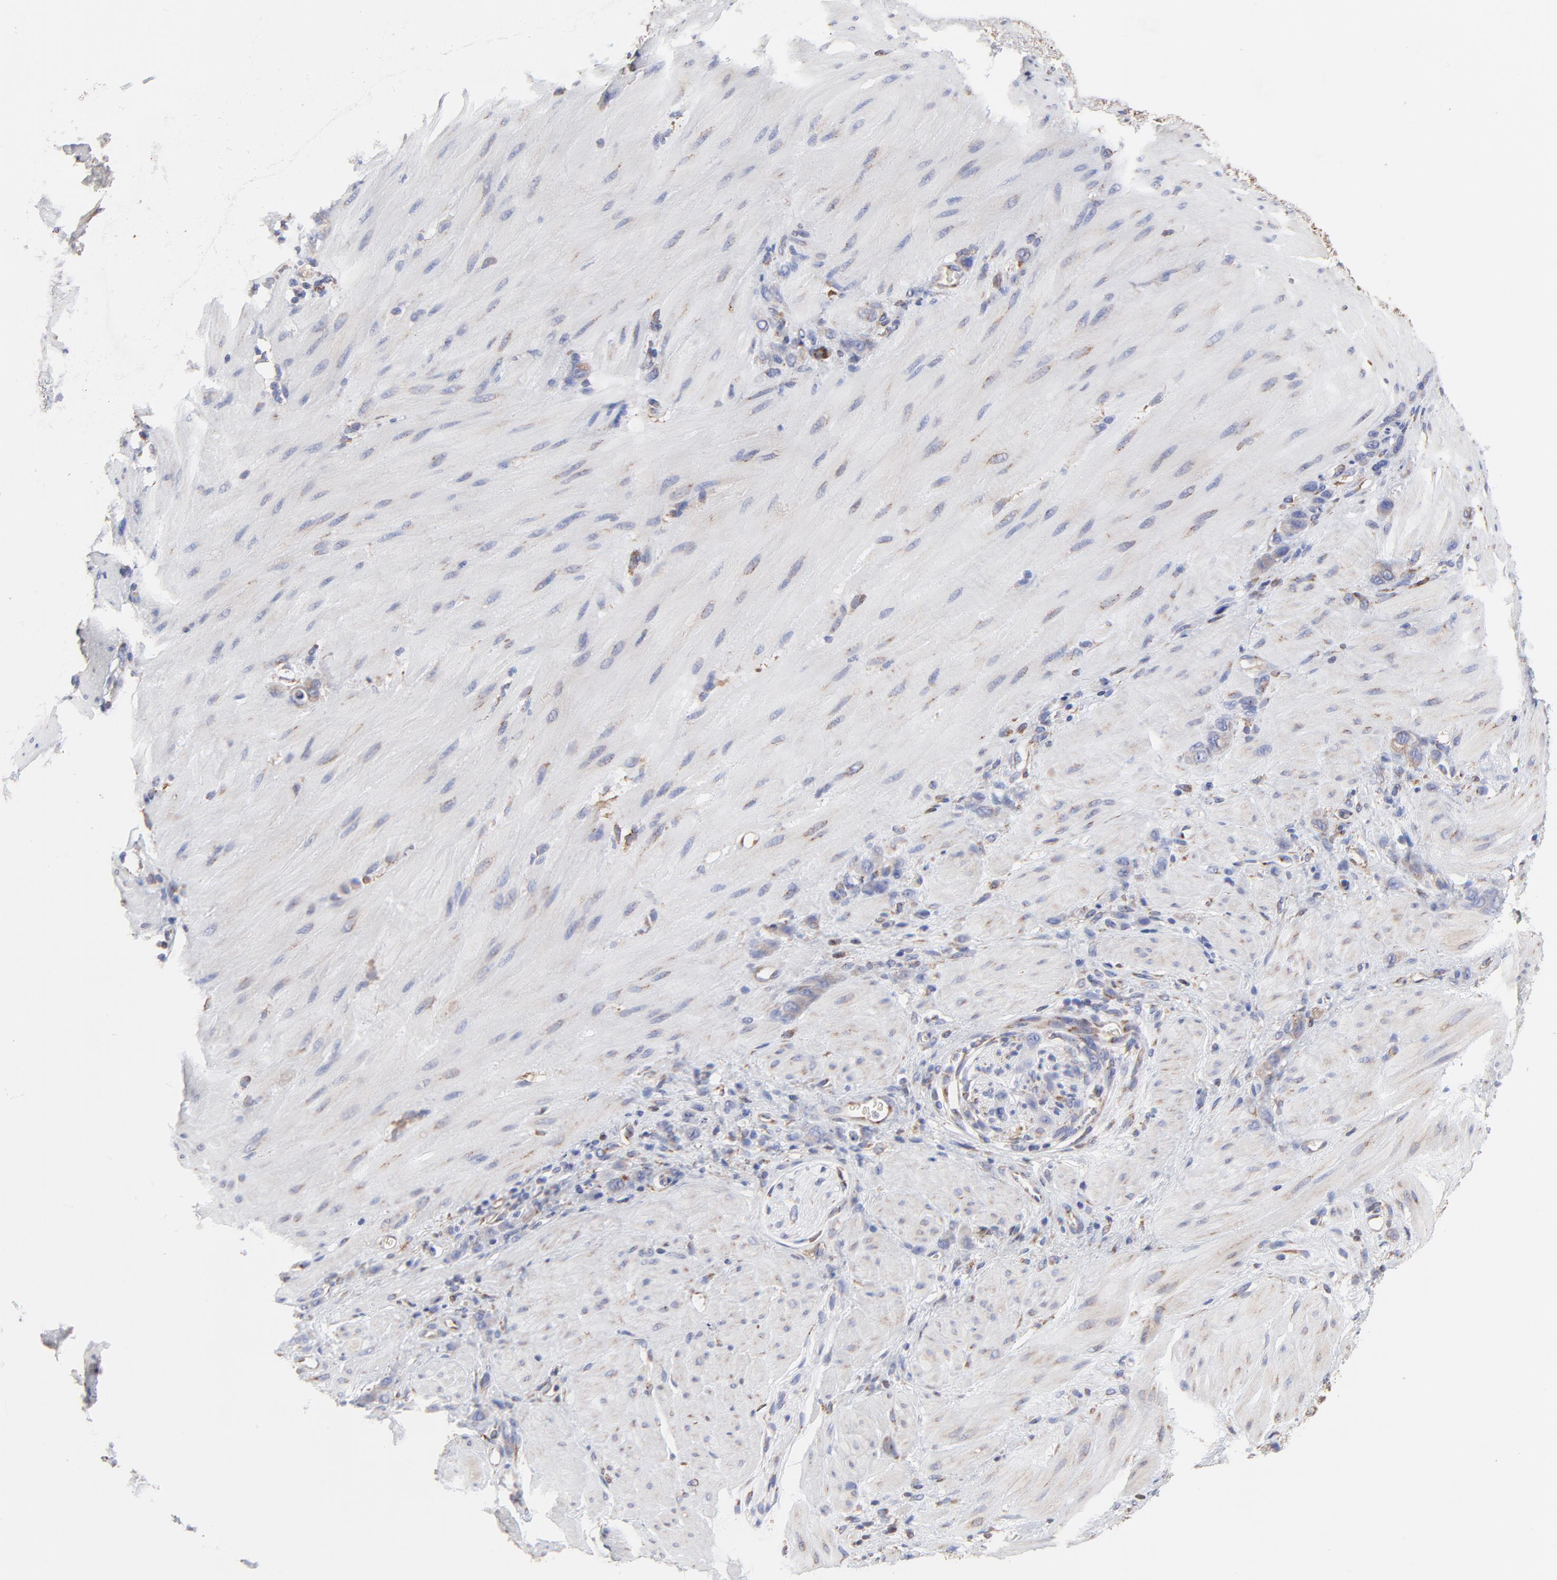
{"staining": {"intensity": "weak", "quantity": ">75%", "location": "cytoplasmic/membranous"}, "tissue": "stomach cancer", "cell_type": "Tumor cells", "image_type": "cancer", "snomed": [{"axis": "morphology", "description": "Normal tissue, NOS"}, {"axis": "morphology", "description": "Adenocarcinoma, NOS"}, {"axis": "topography", "description": "Stomach"}], "caption": "This image exhibits IHC staining of stomach cancer (adenocarcinoma), with low weak cytoplasmic/membranous positivity in approximately >75% of tumor cells.", "gene": "LMAN1", "patient": {"sex": "male", "age": 82}}